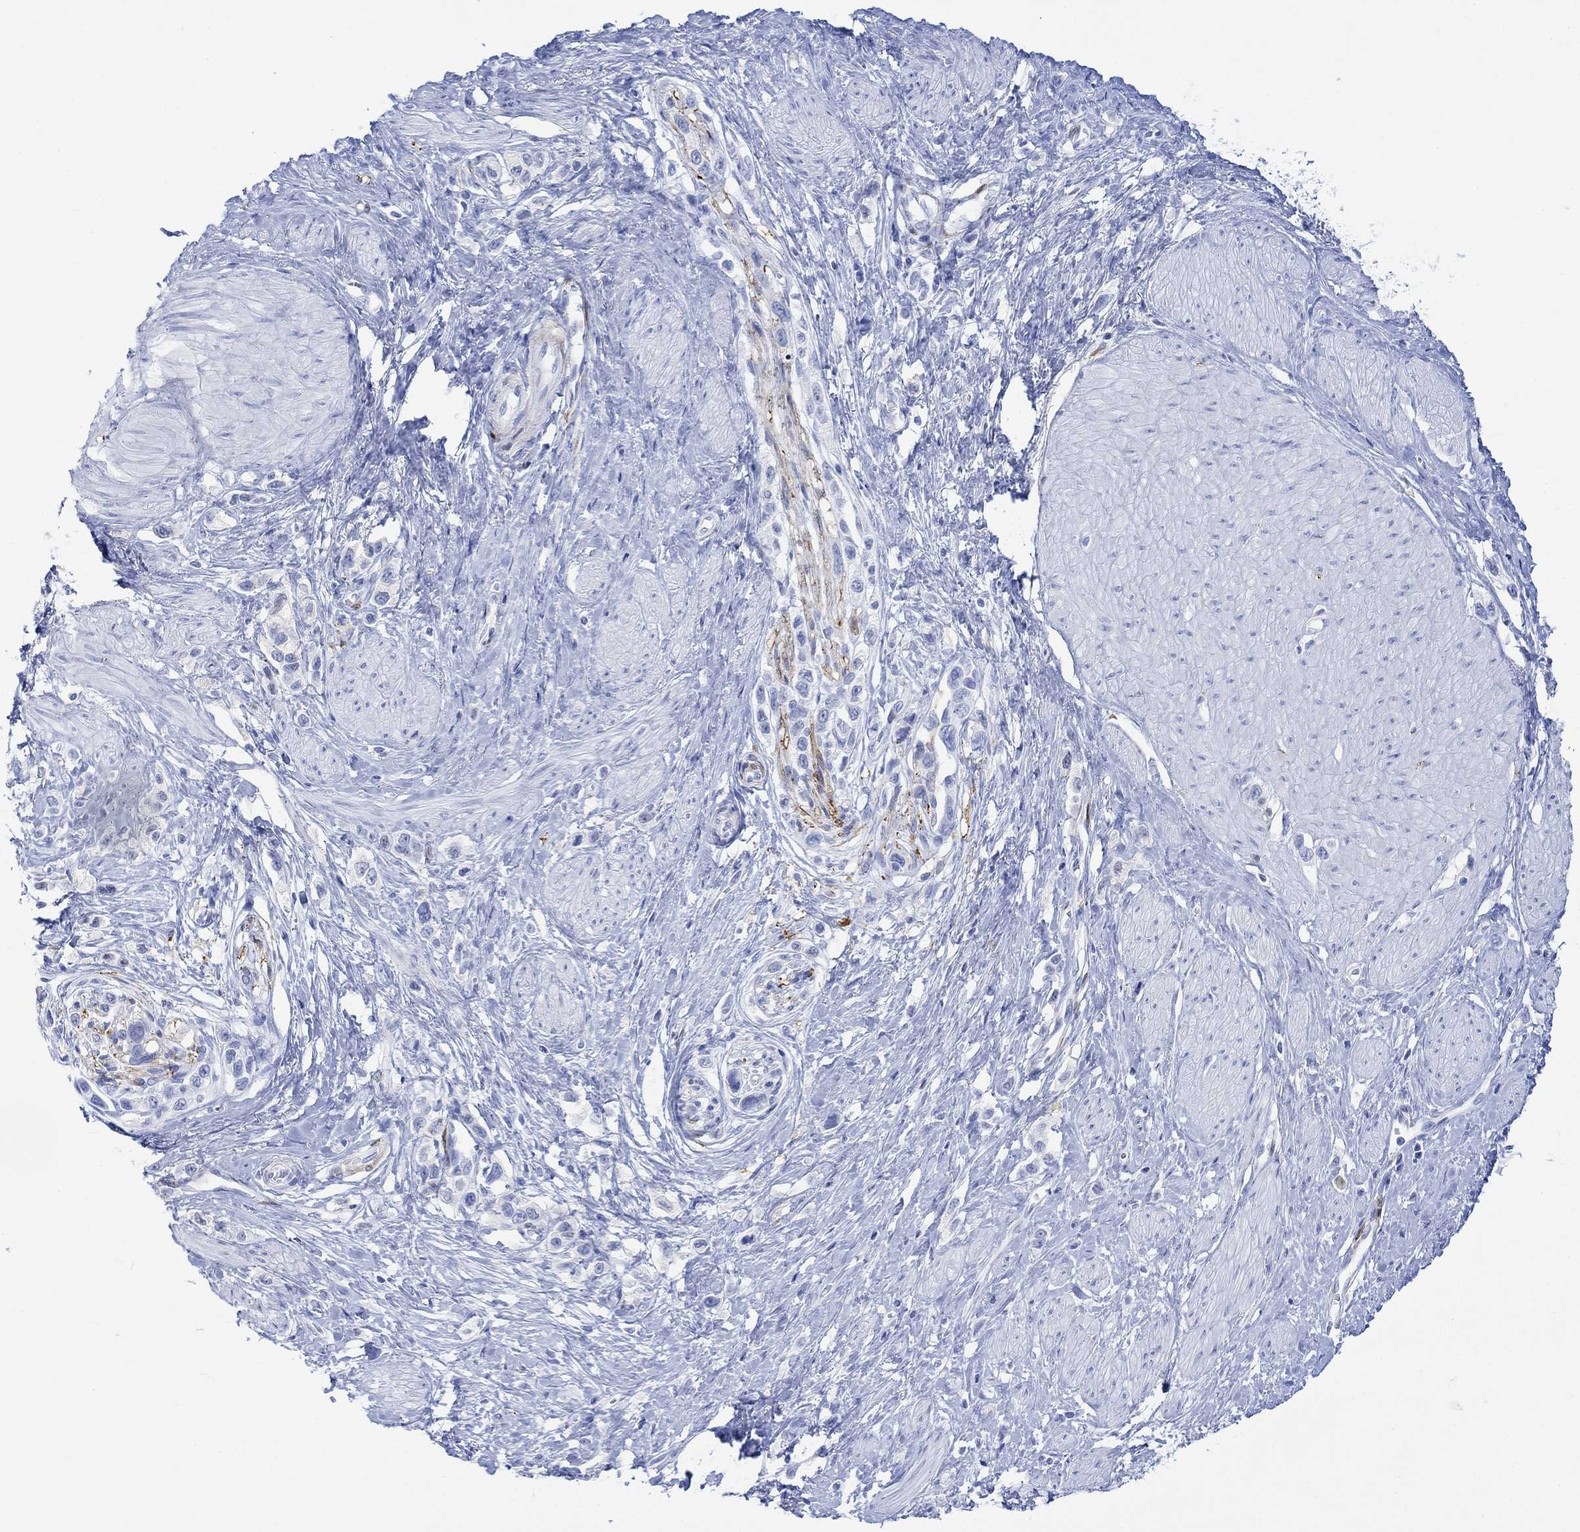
{"staining": {"intensity": "negative", "quantity": "none", "location": "none"}, "tissue": "stomach cancer", "cell_type": "Tumor cells", "image_type": "cancer", "snomed": [{"axis": "morphology", "description": "Normal tissue, NOS"}, {"axis": "morphology", "description": "Adenocarcinoma, NOS"}, {"axis": "morphology", "description": "Adenocarcinoma, High grade"}, {"axis": "topography", "description": "Stomach, upper"}, {"axis": "topography", "description": "Stomach"}], "caption": "Tumor cells show no significant expression in stomach cancer (high-grade adenocarcinoma).", "gene": "TPPP3", "patient": {"sex": "female", "age": 65}}